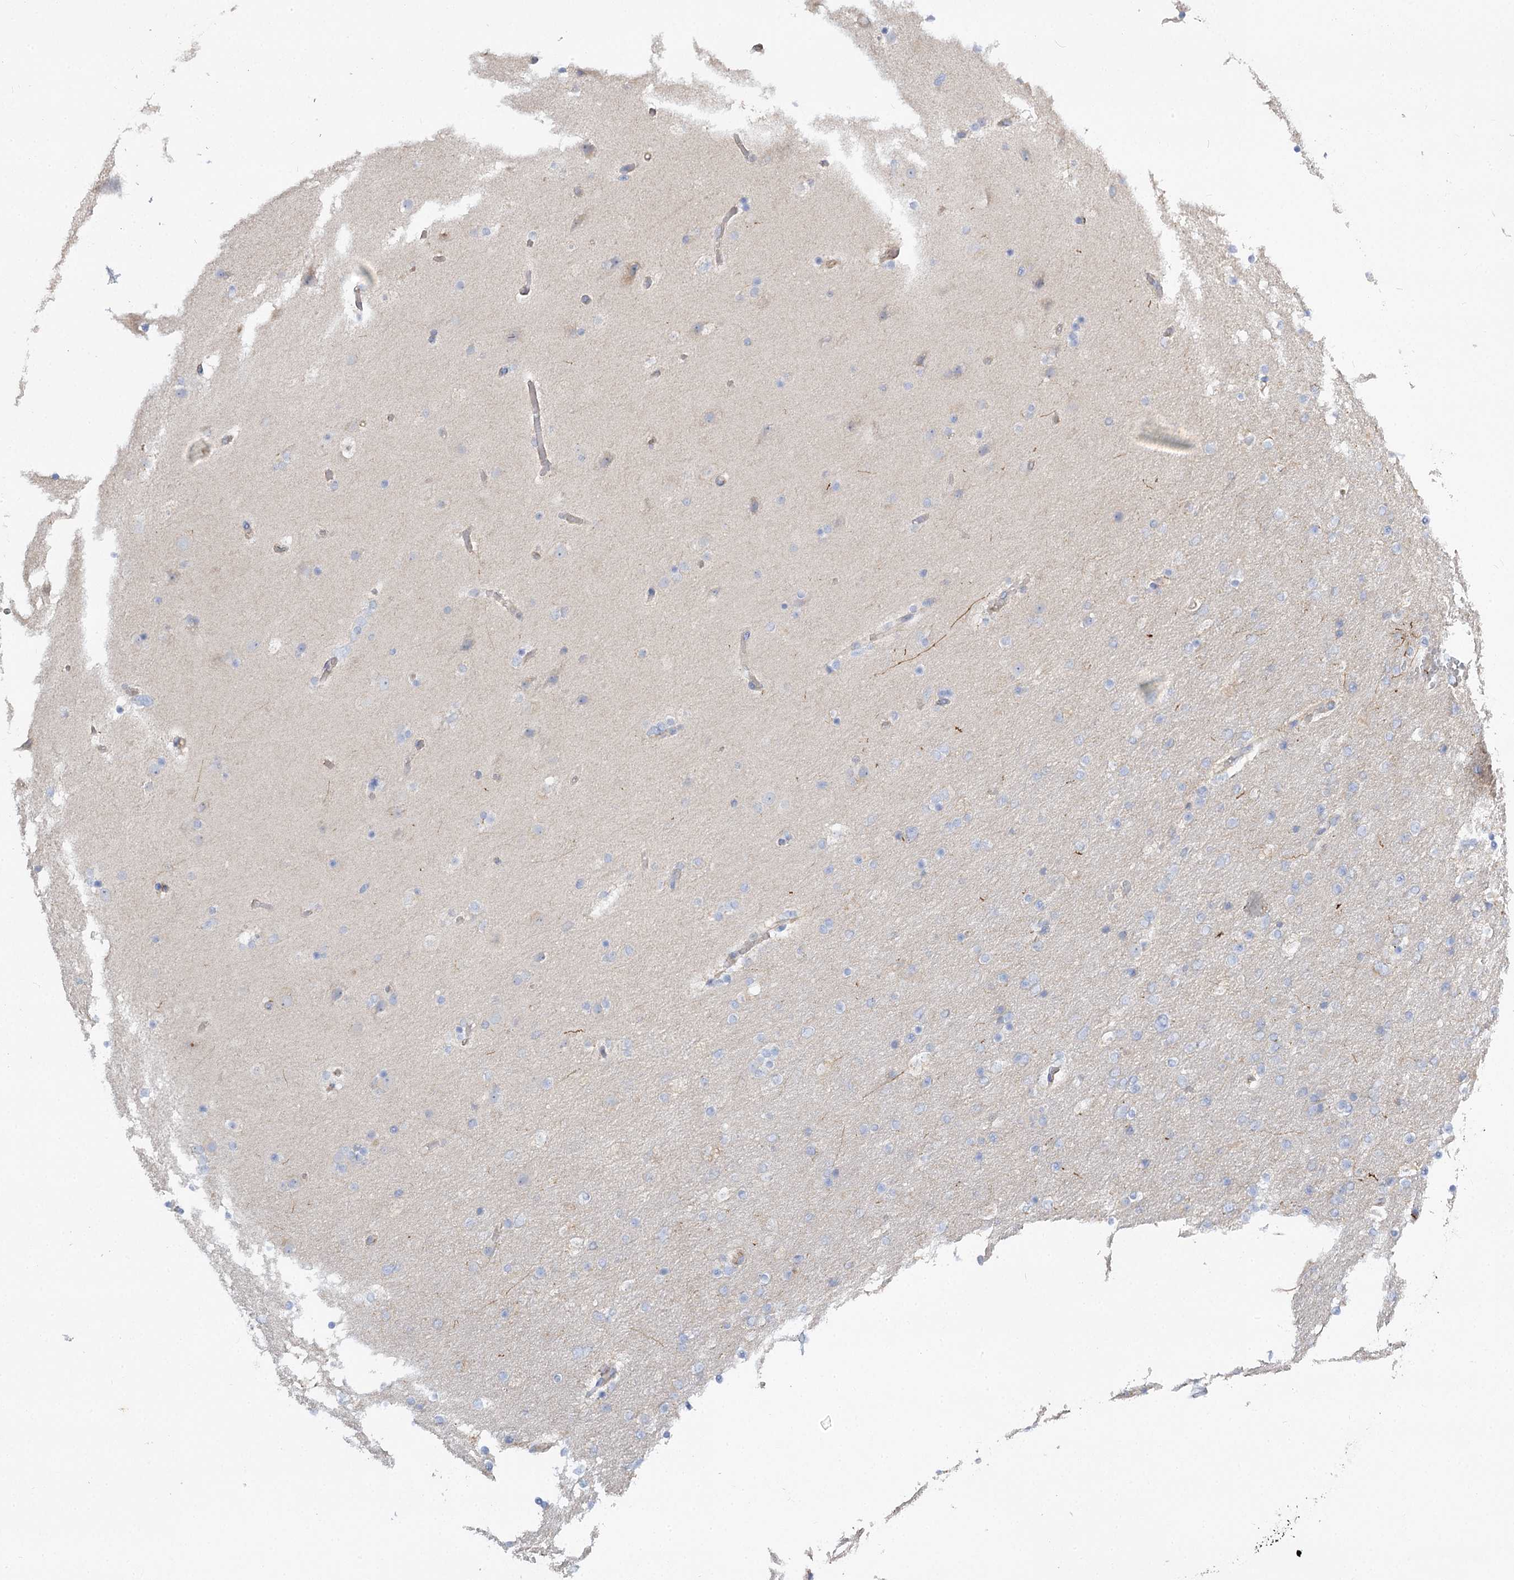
{"staining": {"intensity": "negative", "quantity": "none", "location": "none"}, "tissue": "glioma", "cell_type": "Tumor cells", "image_type": "cancer", "snomed": [{"axis": "morphology", "description": "Glioma, malignant, High grade"}, {"axis": "topography", "description": "Cerebral cortex"}], "caption": "IHC of human malignant glioma (high-grade) displays no positivity in tumor cells.", "gene": "KIAA0825", "patient": {"sex": "female", "age": 36}}